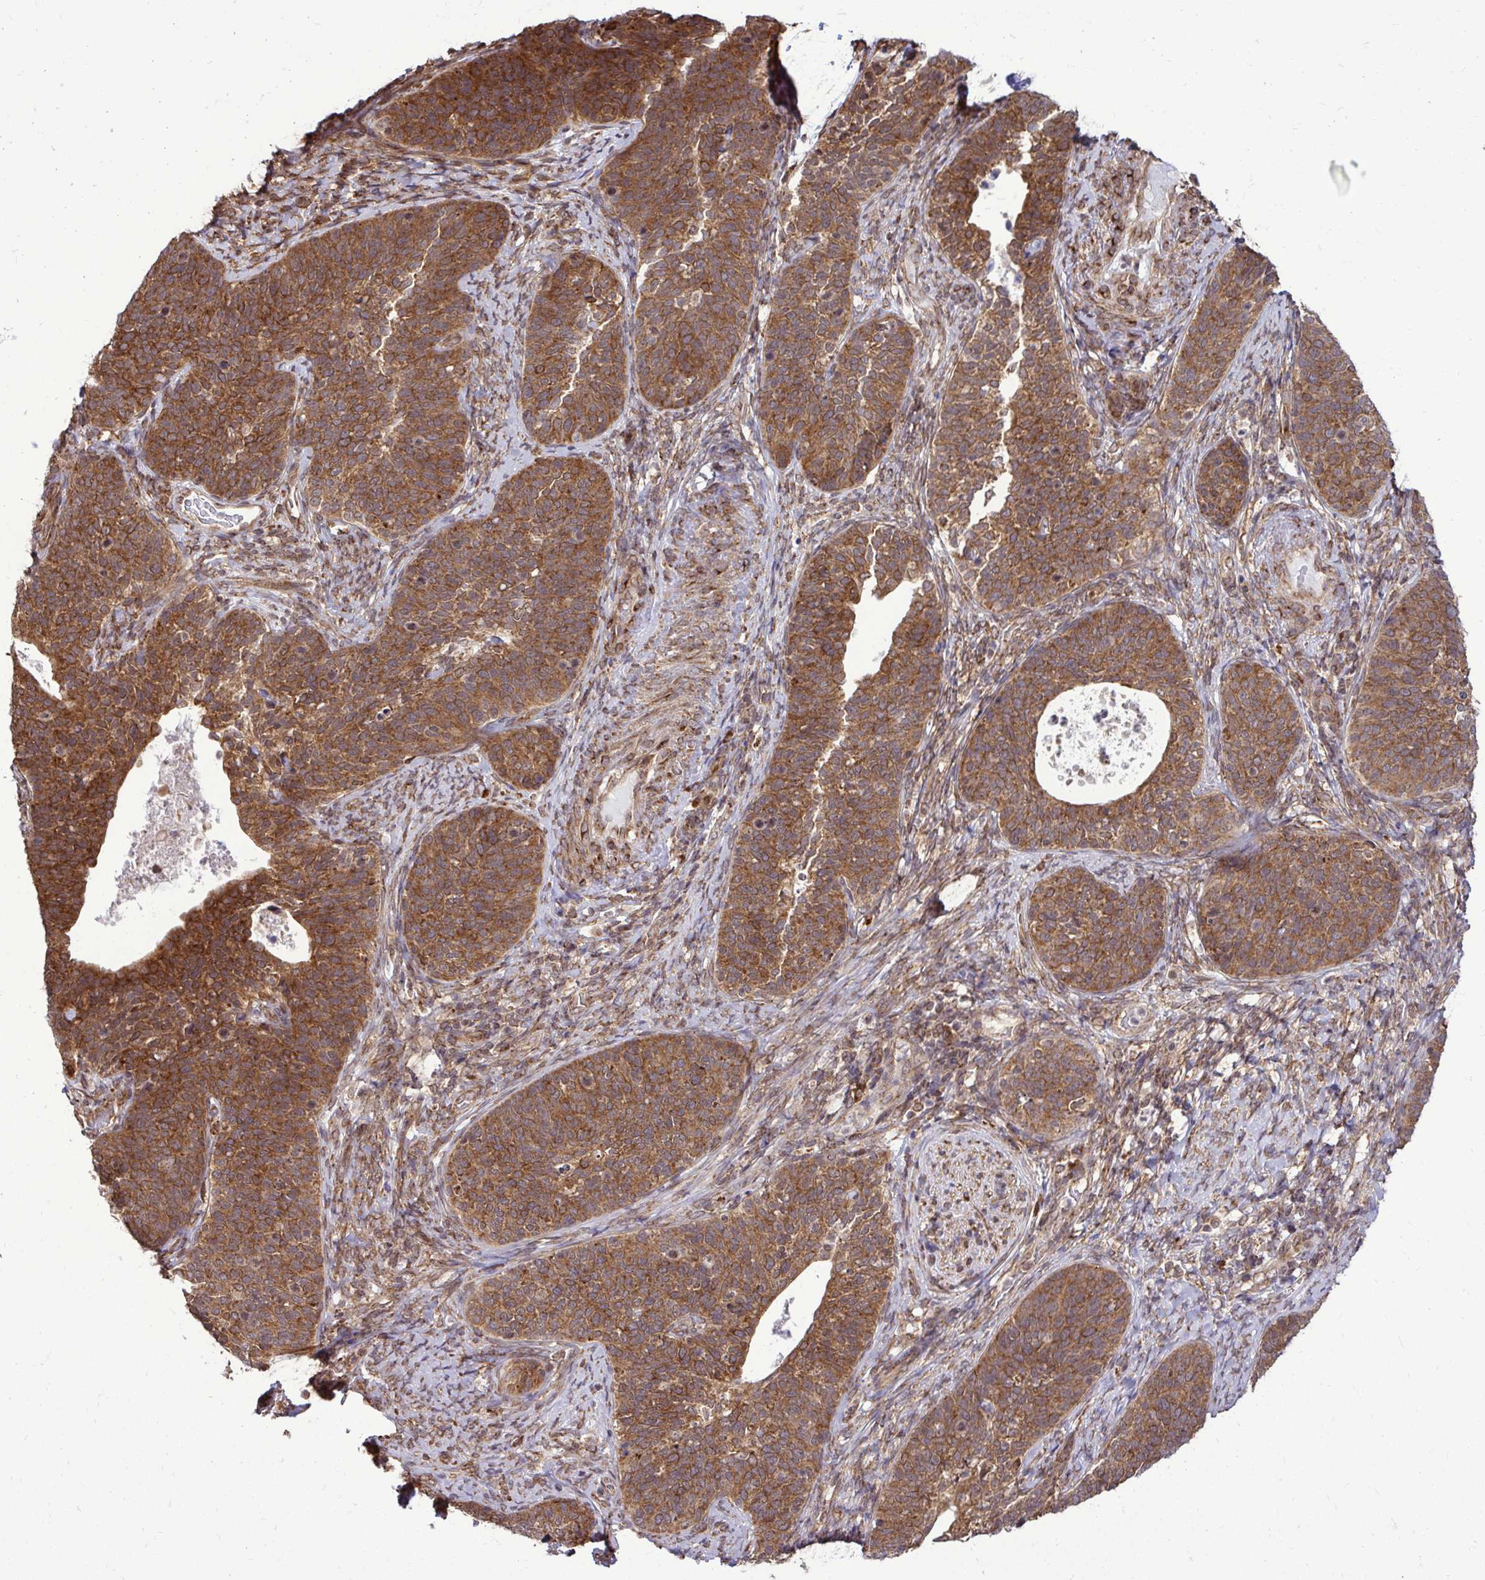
{"staining": {"intensity": "moderate", "quantity": ">75%", "location": "cytoplasmic/membranous"}, "tissue": "cervical cancer", "cell_type": "Tumor cells", "image_type": "cancer", "snomed": [{"axis": "morphology", "description": "Squamous cell carcinoma, NOS"}, {"axis": "topography", "description": "Cervix"}], "caption": "Human cervical squamous cell carcinoma stained for a protein (brown) reveals moderate cytoplasmic/membranous positive expression in approximately >75% of tumor cells.", "gene": "FMR1", "patient": {"sex": "female", "age": 69}}